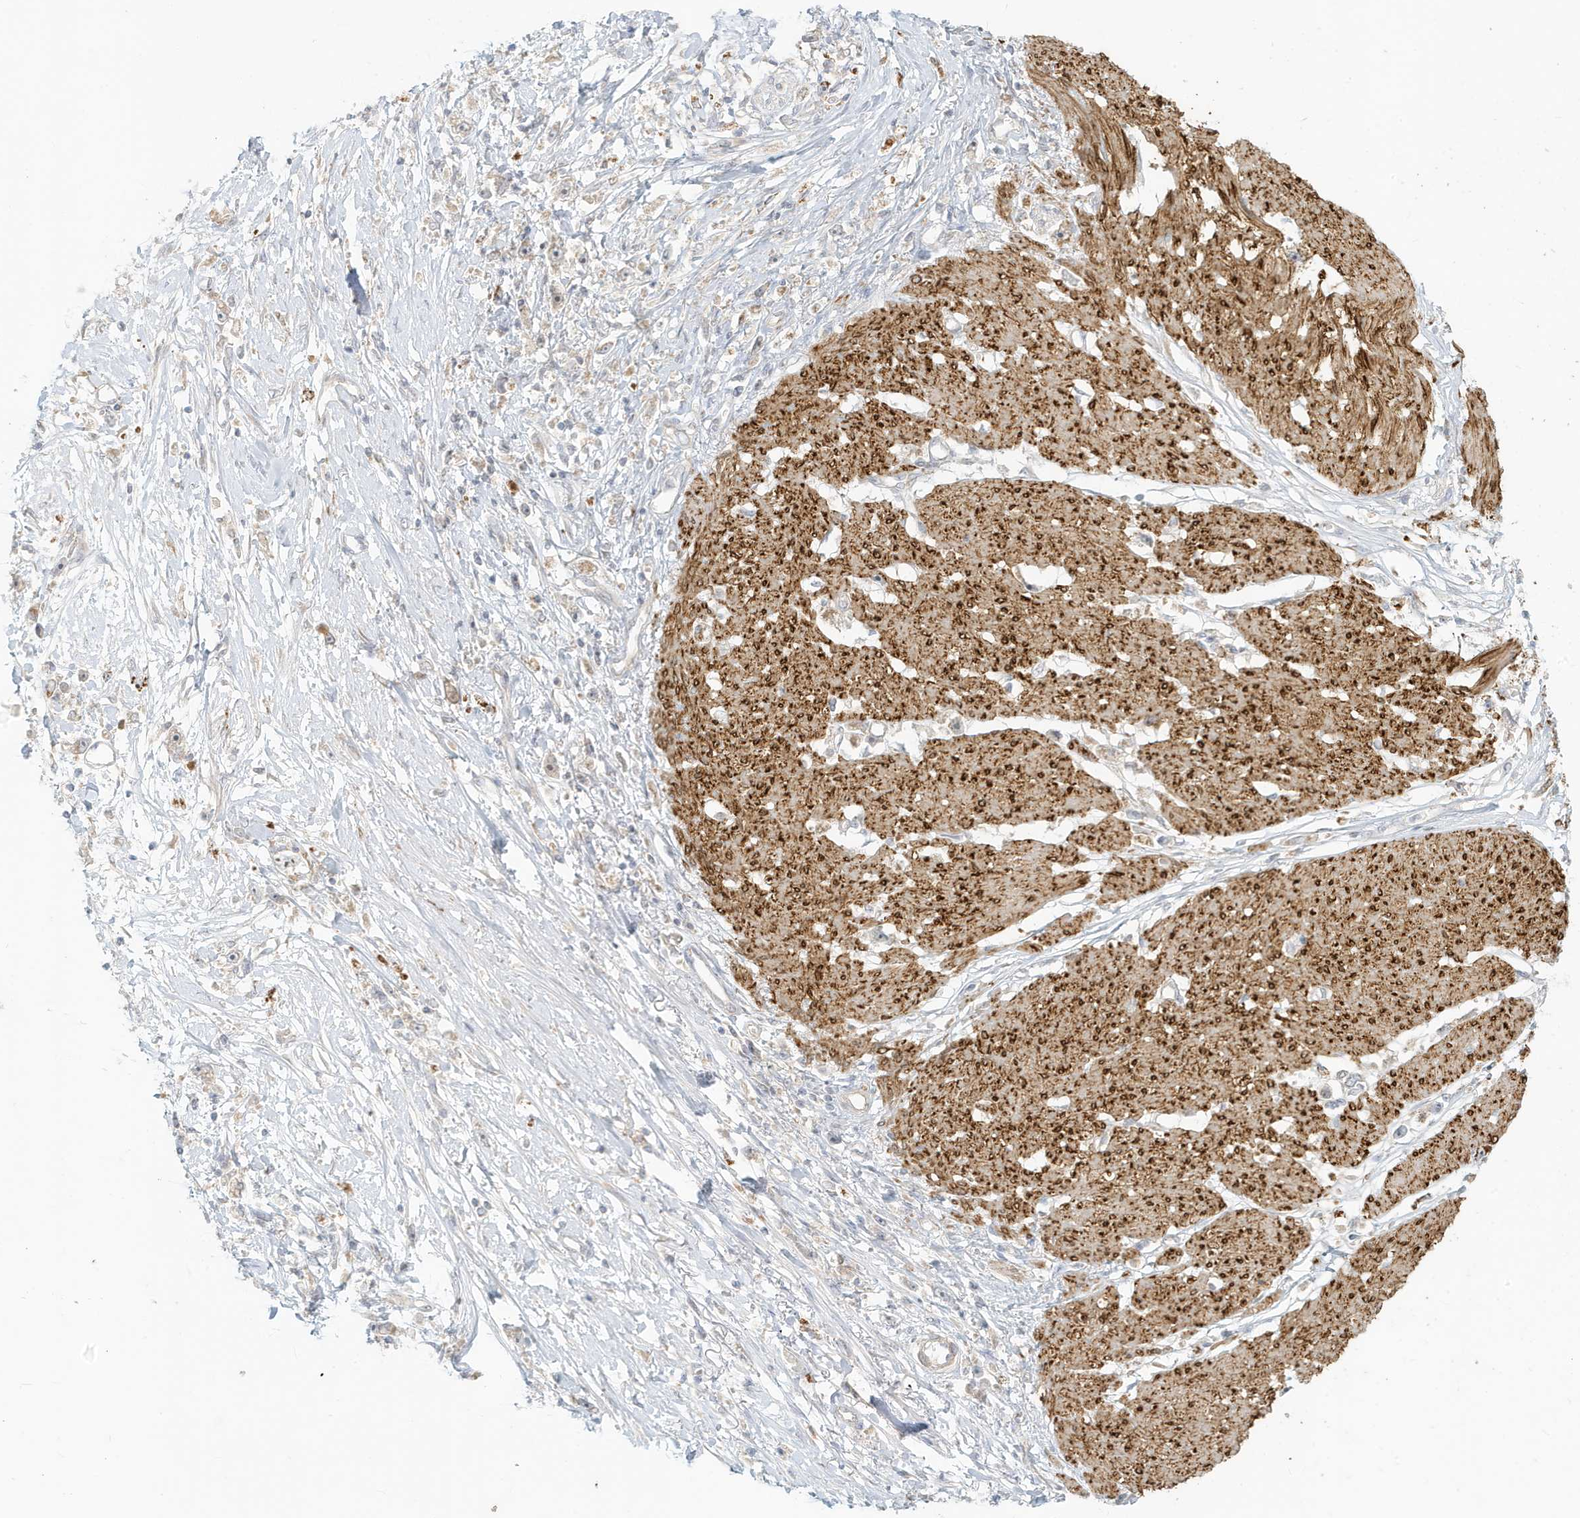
{"staining": {"intensity": "moderate", "quantity": "<25%", "location": "cytoplasmic/membranous"}, "tissue": "stomach cancer", "cell_type": "Tumor cells", "image_type": "cancer", "snomed": [{"axis": "morphology", "description": "Adenocarcinoma, NOS"}, {"axis": "topography", "description": "Stomach"}], "caption": "Protein expression analysis of stomach cancer (adenocarcinoma) displays moderate cytoplasmic/membranous expression in approximately <25% of tumor cells.", "gene": "MCOLN1", "patient": {"sex": "female", "age": 59}}